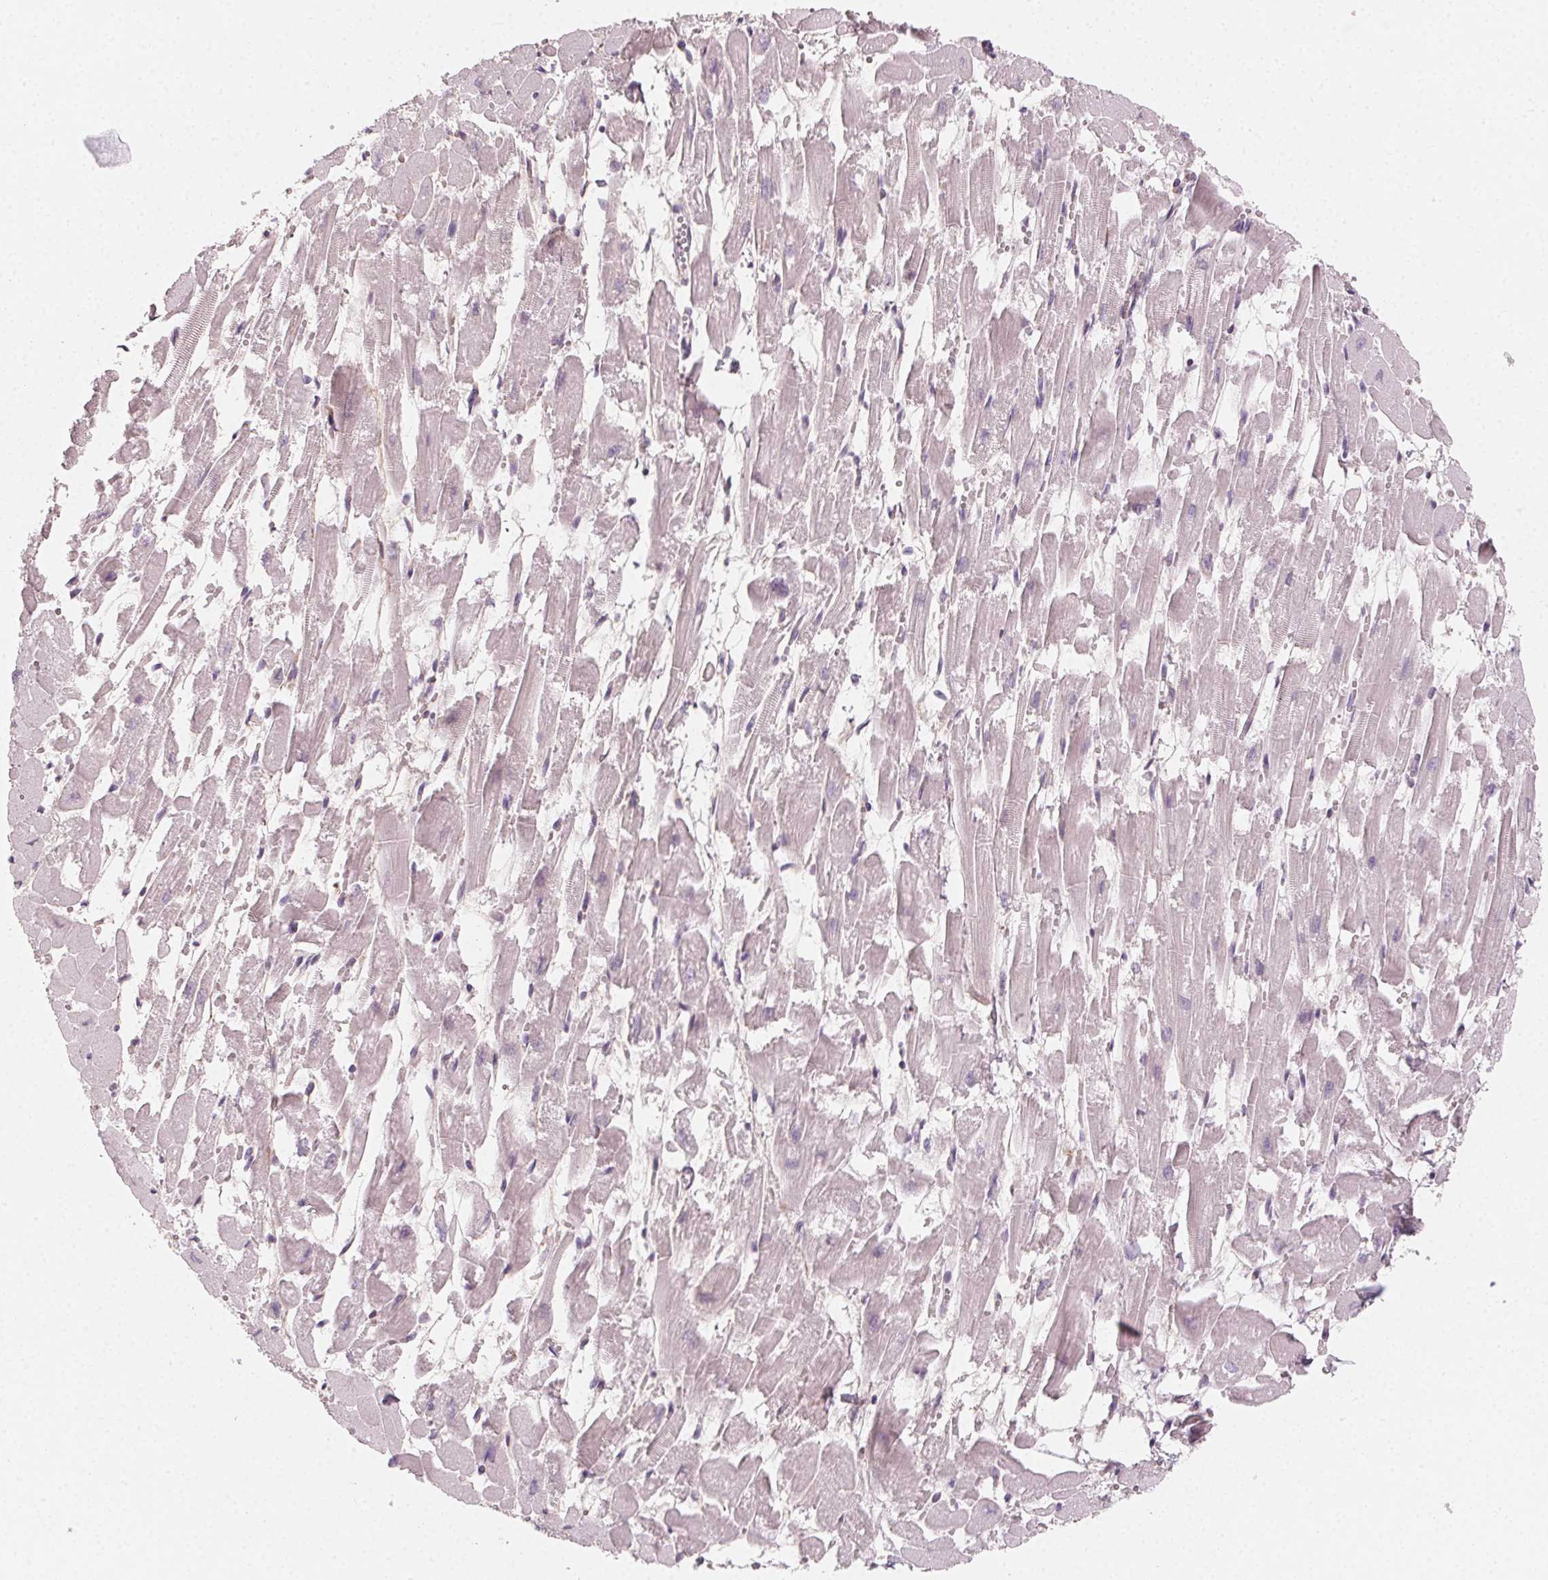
{"staining": {"intensity": "negative", "quantity": "none", "location": "none"}, "tissue": "heart muscle", "cell_type": "Cardiomyocytes", "image_type": "normal", "snomed": [{"axis": "morphology", "description": "Normal tissue, NOS"}, {"axis": "topography", "description": "Heart"}], "caption": "Human heart muscle stained for a protein using immunohistochemistry (IHC) displays no staining in cardiomyocytes.", "gene": "CCDC96", "patient": {"sex": "female", "age": 52}}